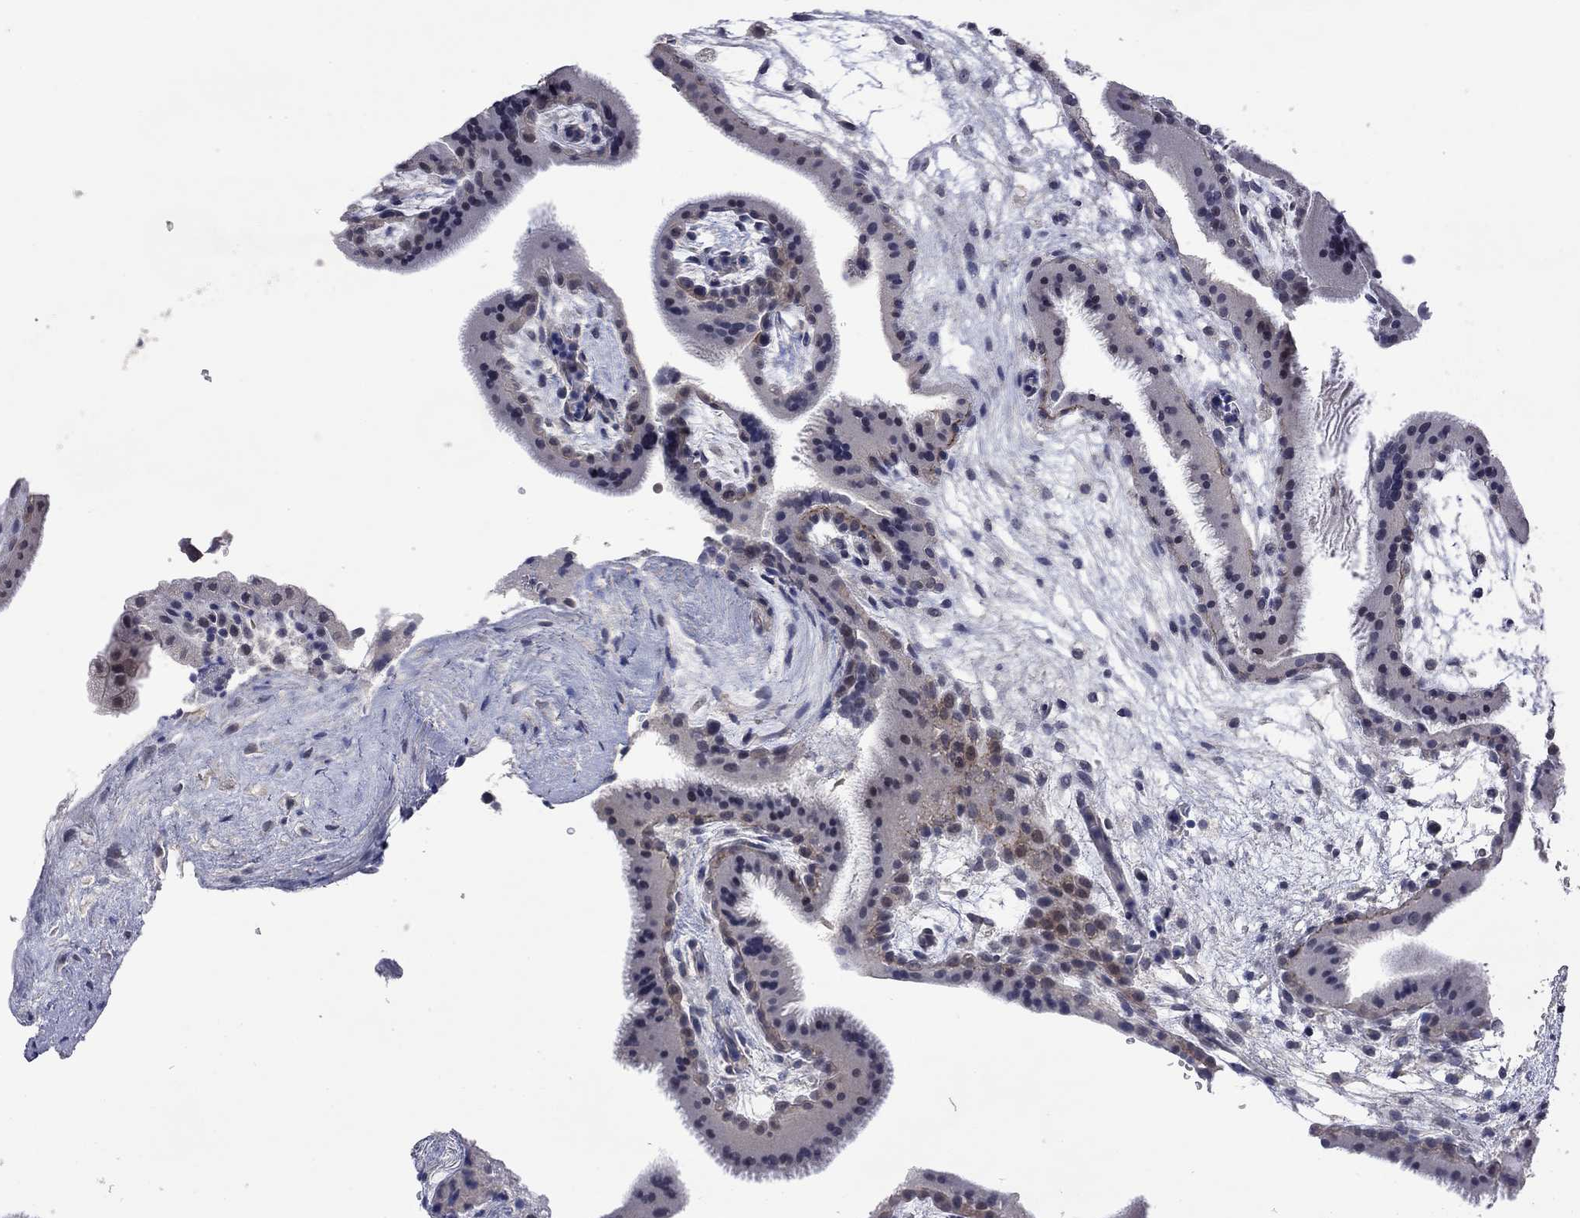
{"staining": {"intensity": "weak", "quantity": "<25%", "location": "cytoplasmic/membranous"}, "tissue": "placenta", "cell_type": "Decidual cells", "image_type": "normal", "snomed": [{"axis": "morphology", "description": "Normal tissue, NOS"}, {"axis": "topography", "description": "Placenta"}], "caption": "High power microscopy micrograph of an IHC photomicrograph of benign placenta, revealing no significant positivity in decidual cells.", "gene": "FABP12", "patient": {"sex": "female", "age": 19}}